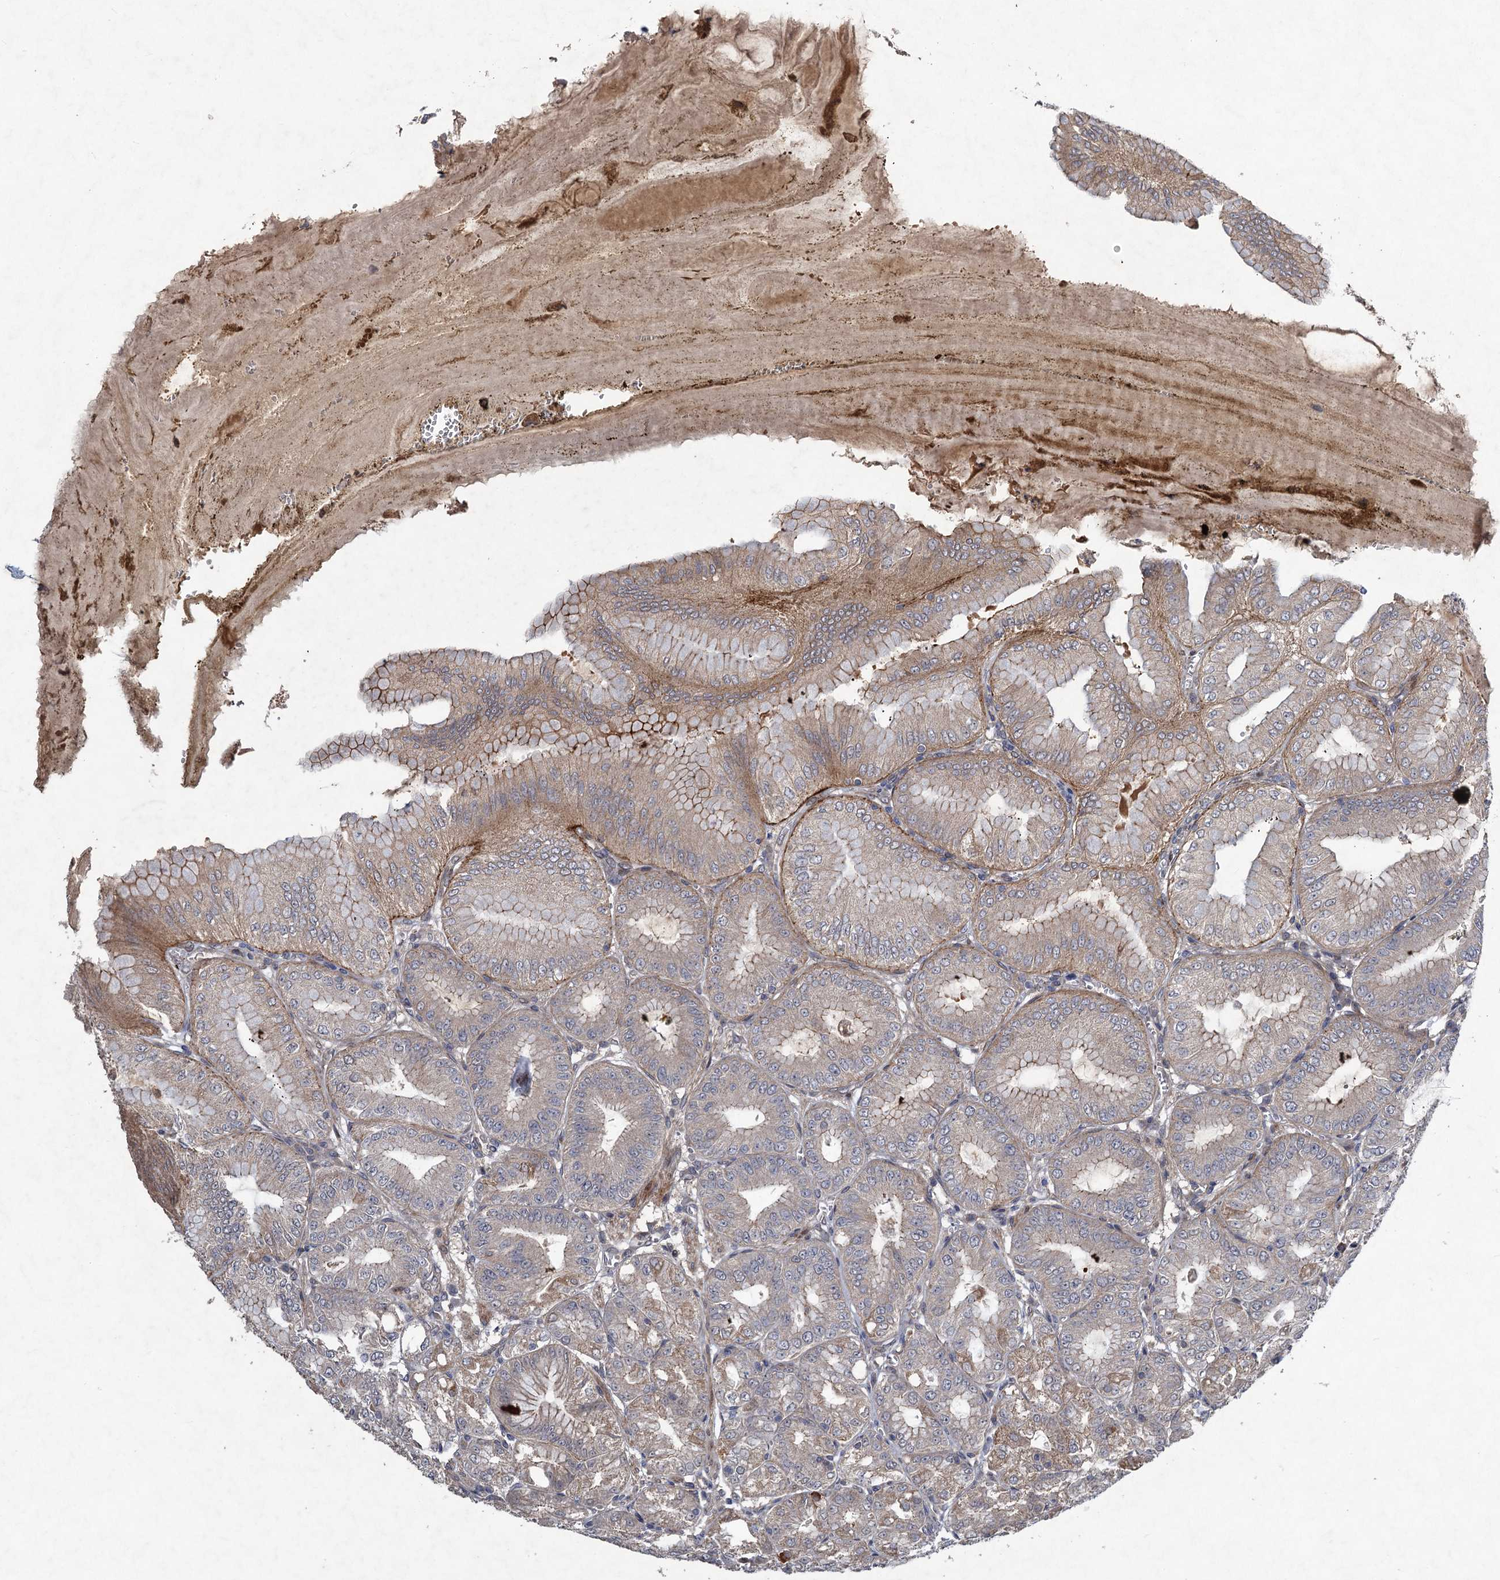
{"staining": {"intensity": "moderate", "quantity": "25%-75%", "location": "cytoplasmic/membranous"}, "tissue": "stomach", "cell_type": "Glandular cells", "image_type": "normal", "snomed": [{"axis": "morphology", "description": "Normal tissue, NOS"}, {"axis": "topography", "description": "Stomach, lower"}], "caption": "Stomach stained for a protein exhibits moderate cytoplasmic/membranous positivity in glandular cells. The staining was performed using DAB (3,3'-diaminobenzidine) to visualize the protein expression in brown, while the nuclei were stained in blue with hematoxylin (Magnification: 20x).", "gene": "NUDT22", "patient": {"sex": "male", "age": 71}}